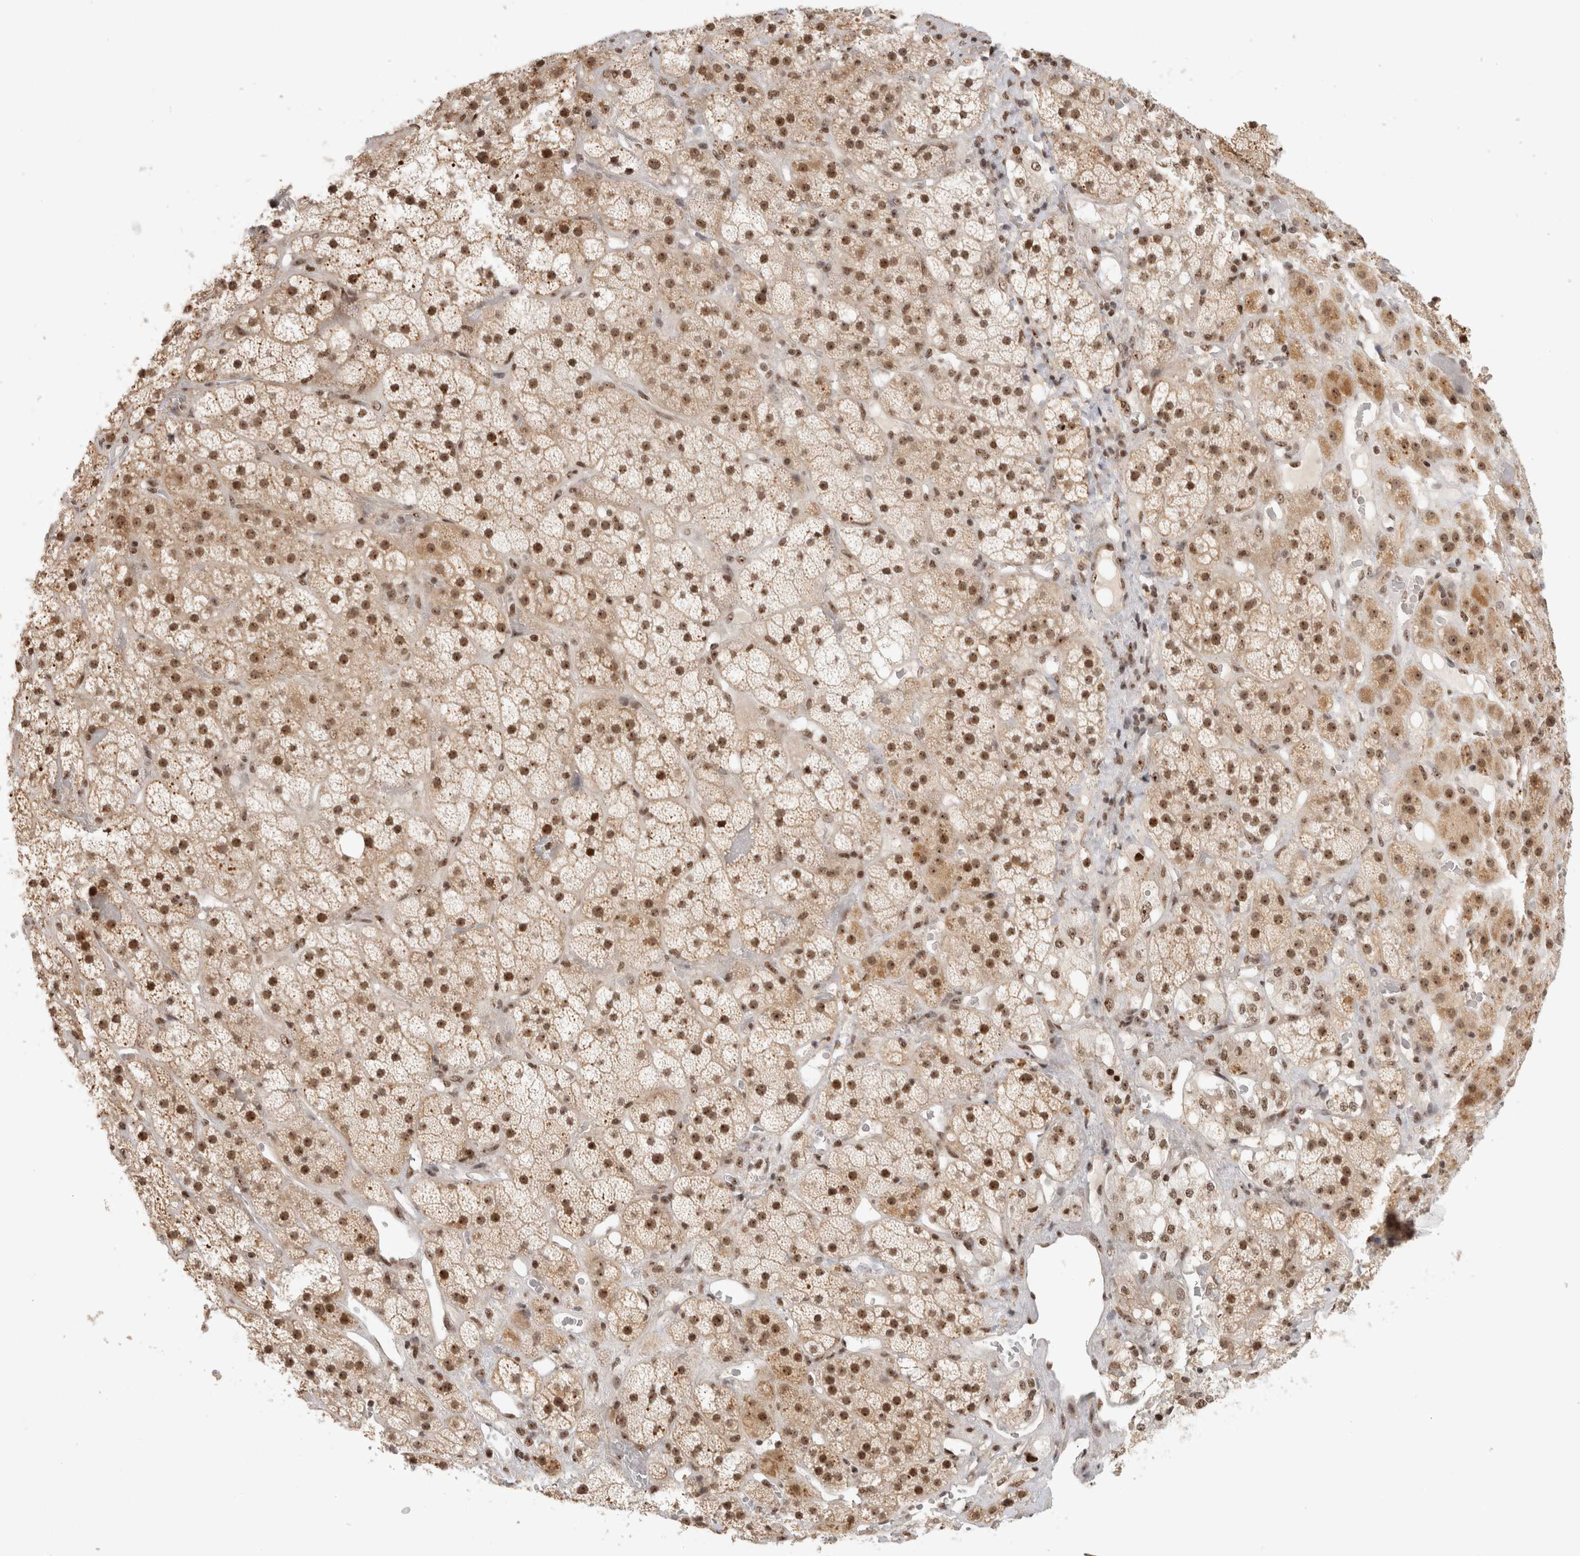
{"staining": {"intensity": "strong", "quantity": ">75%", "location": "nuclear"}, "tissue": "adrenal gland", "cell_type": "Glandular cells", "image_type": "normal", "snomed": [{"axis": "morphology", "description": "Normal tissue, NOS"}, {"axis": "topography", "description": "Adrenal gland"}], "caption": "Protein positivity by immunohistochemistry (IHC) exhibits strong nuclear expression in about >75% of glandular cells in unremarkable adrenal gland. (IHC, brightfield microscopy, high magnification).", "gene": "EBNA1BP2", "patient": {"sex": "male", "age": 57}}